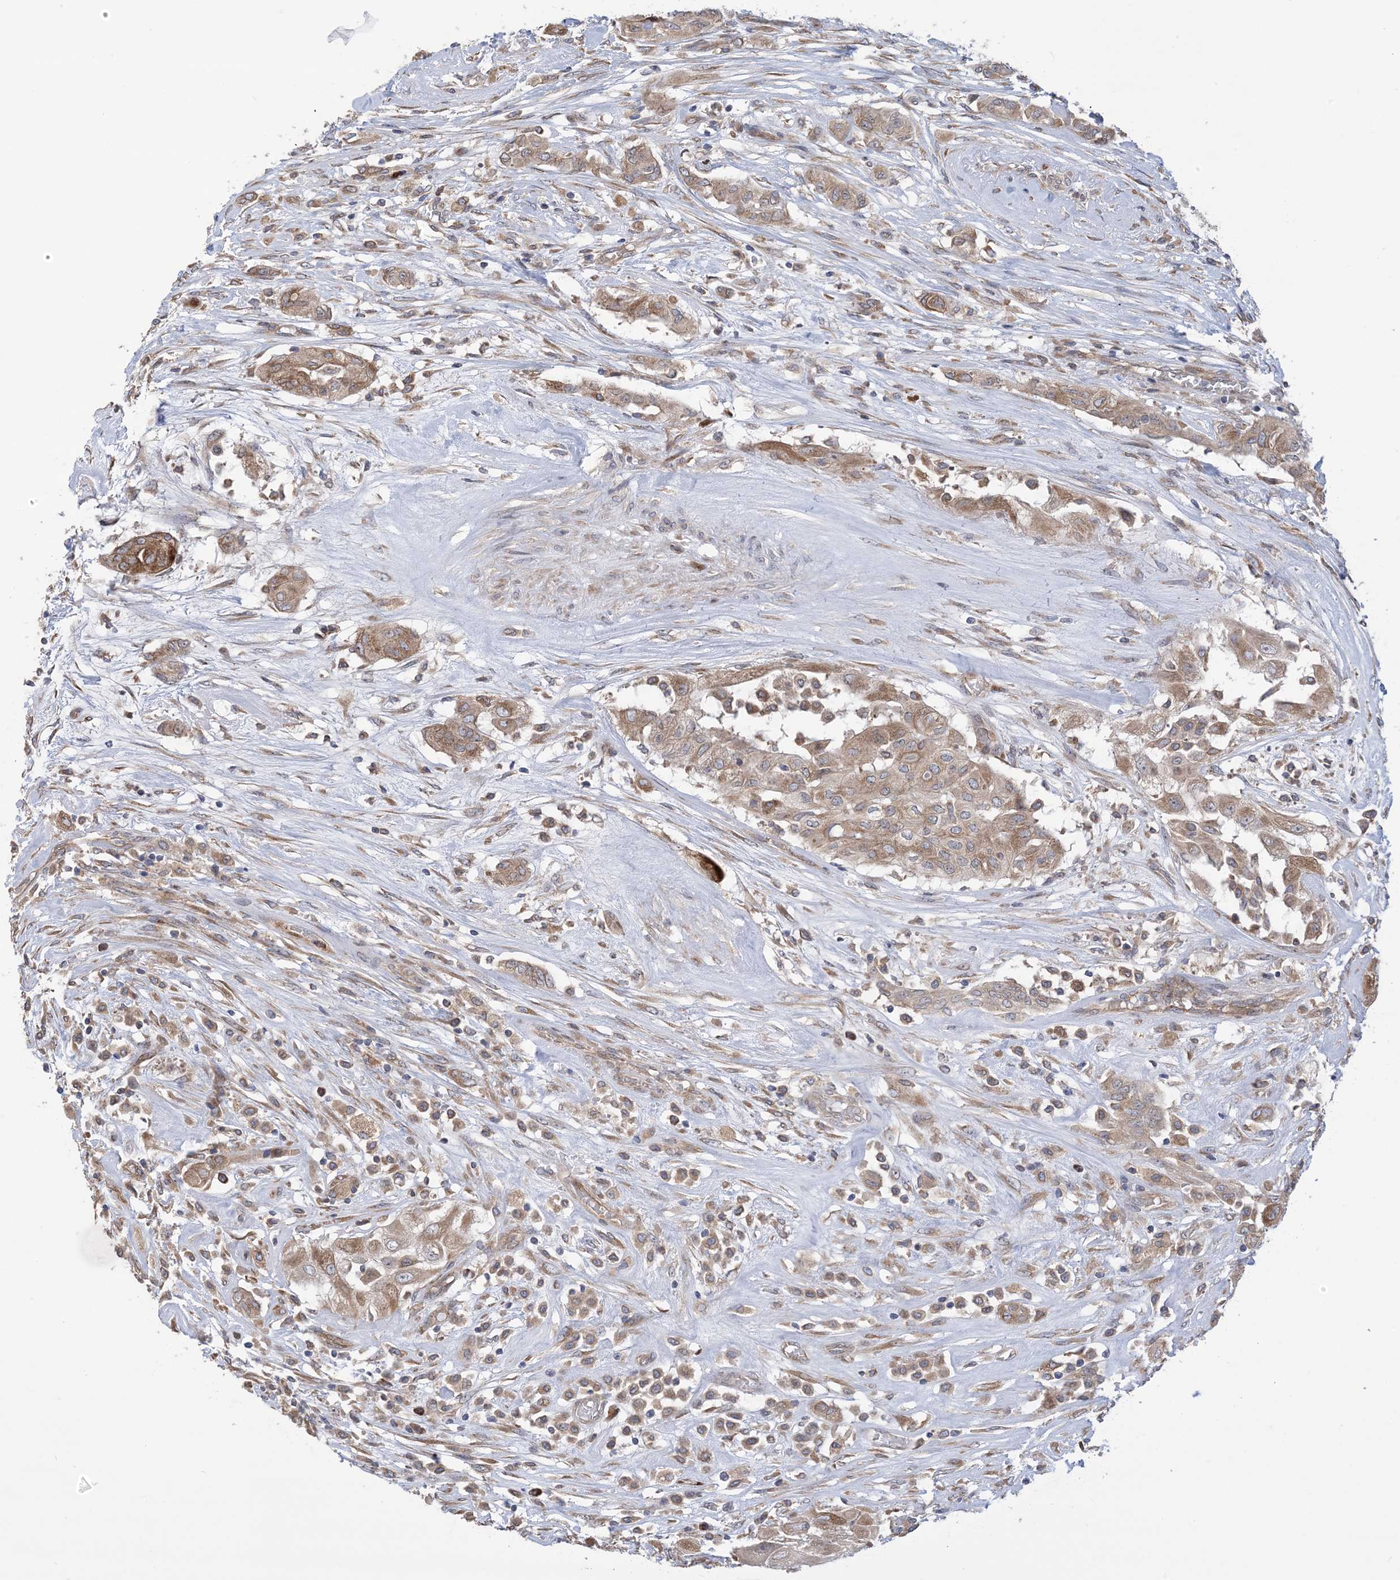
{"staining": {"intensity": "moderate", "quantity": ">75%", "location": "cytoplasmic/membranous"}, "tissue": "thyroid cancer", "cell_type": "Tumor cells", "image_type": "cancer", "snomed": [{"axis": "morphology", "description": "Papillary adenocarcinoma, NOS"}, {"axis": "topography", "description": "Thyroid gland"}], "caption": "Thyroid cancer stained with IHC reveals moderate cytoplasmic/membranous positivity in about >75% of tumor cells. The staining is performed using DAB (3,3'-diaminobenzidine) brown chromogen to label protein expression. The nuclei are counter-stained blue using hematoxylin.", "gene": "CLEC16A", "patient": {"sex": "female", "age": 59}}